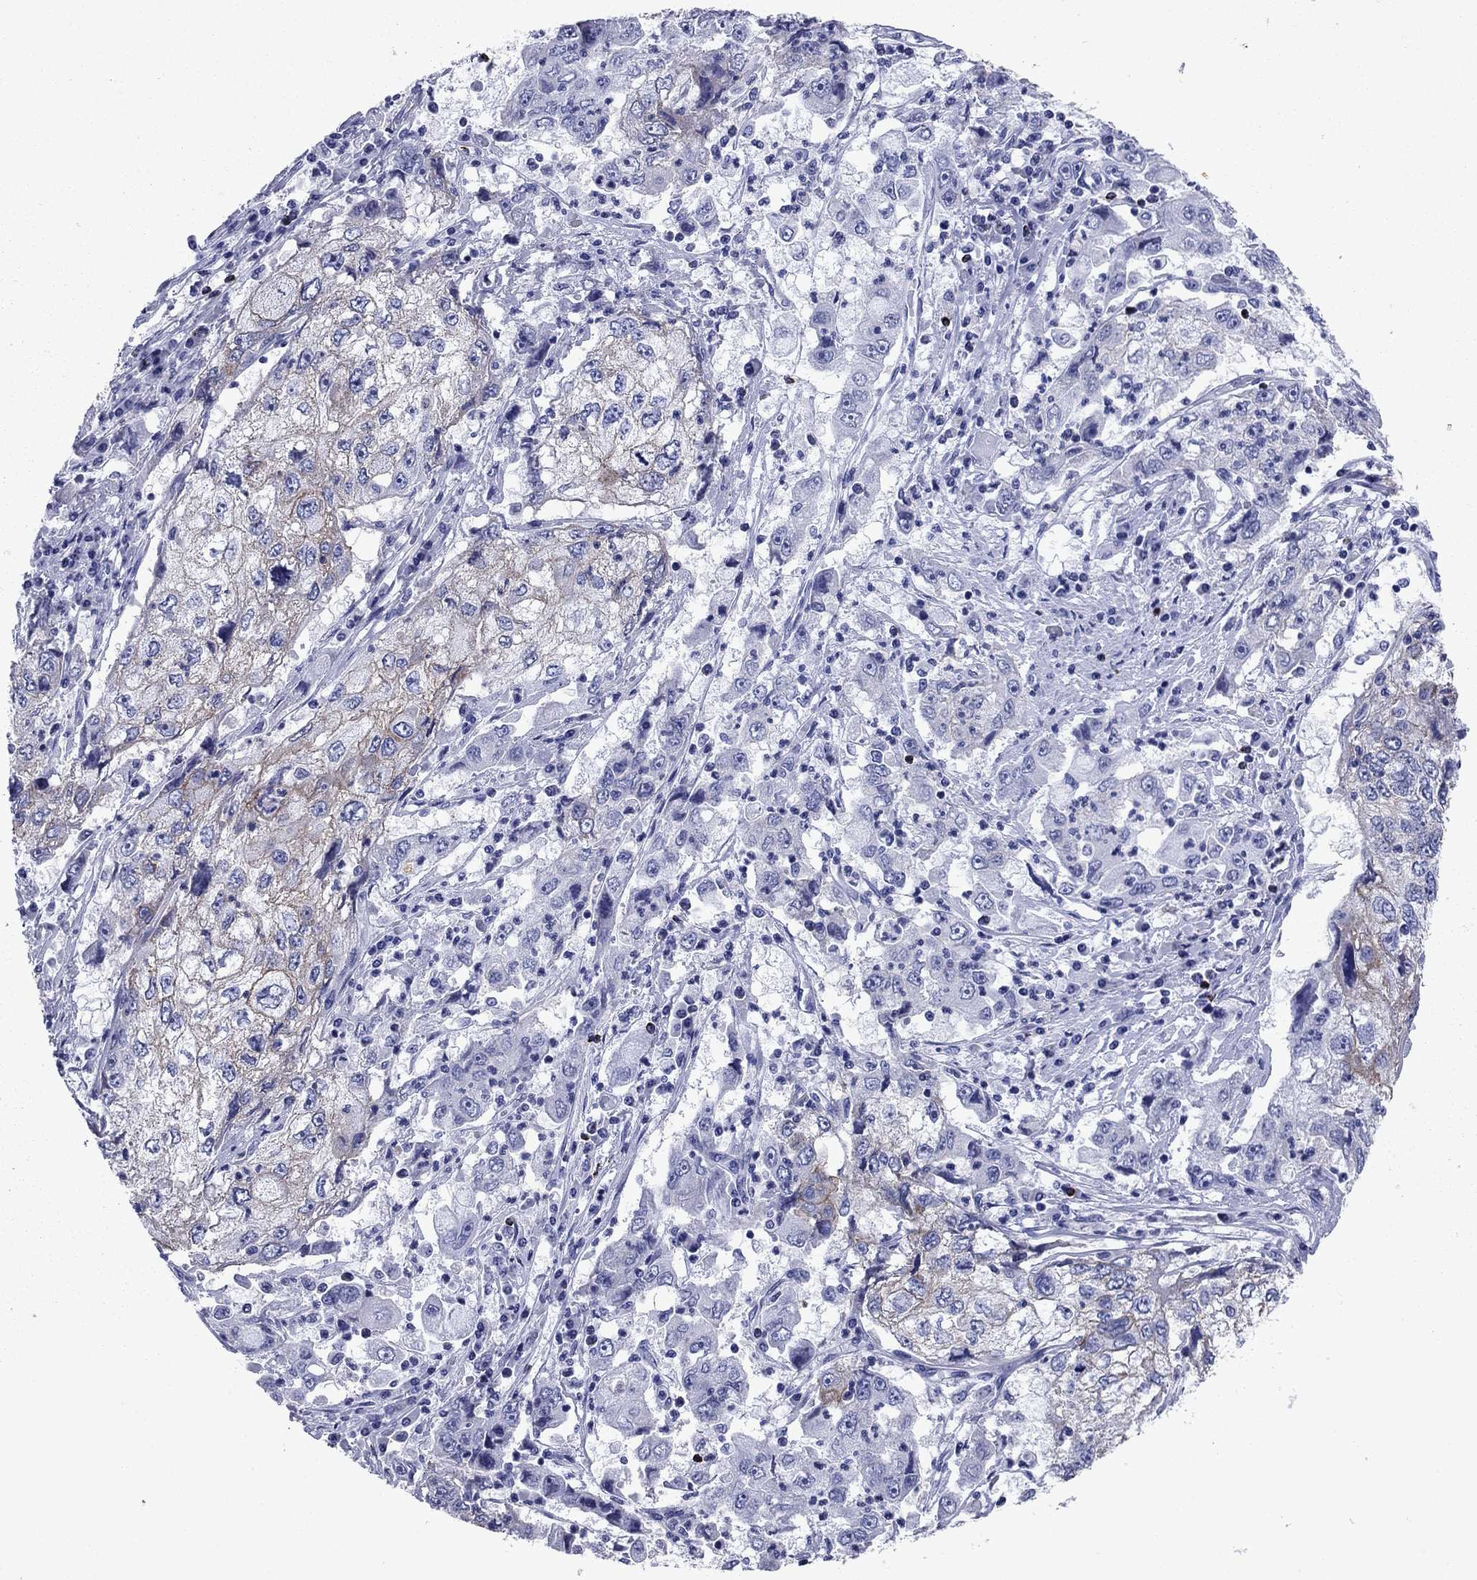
{"staining": {"intensity": "negative", "quantity": "none", "location": "none"}, "tissue": "cervical cancer", "cell_type": "Tumor cells", "image_type": "cancer", "snomed": [{"axis": "morphology", "description": "Squamous cell carcinoma, NOS"}, {"axis": "topography", "description": "Cervix"}], "caption": "This is an immunohistochemistry histopathology image of cervical cancer. There is no staining in tumor cells.", "gene": "GZMK", "patient": {"sex": "female", "age": 36}}